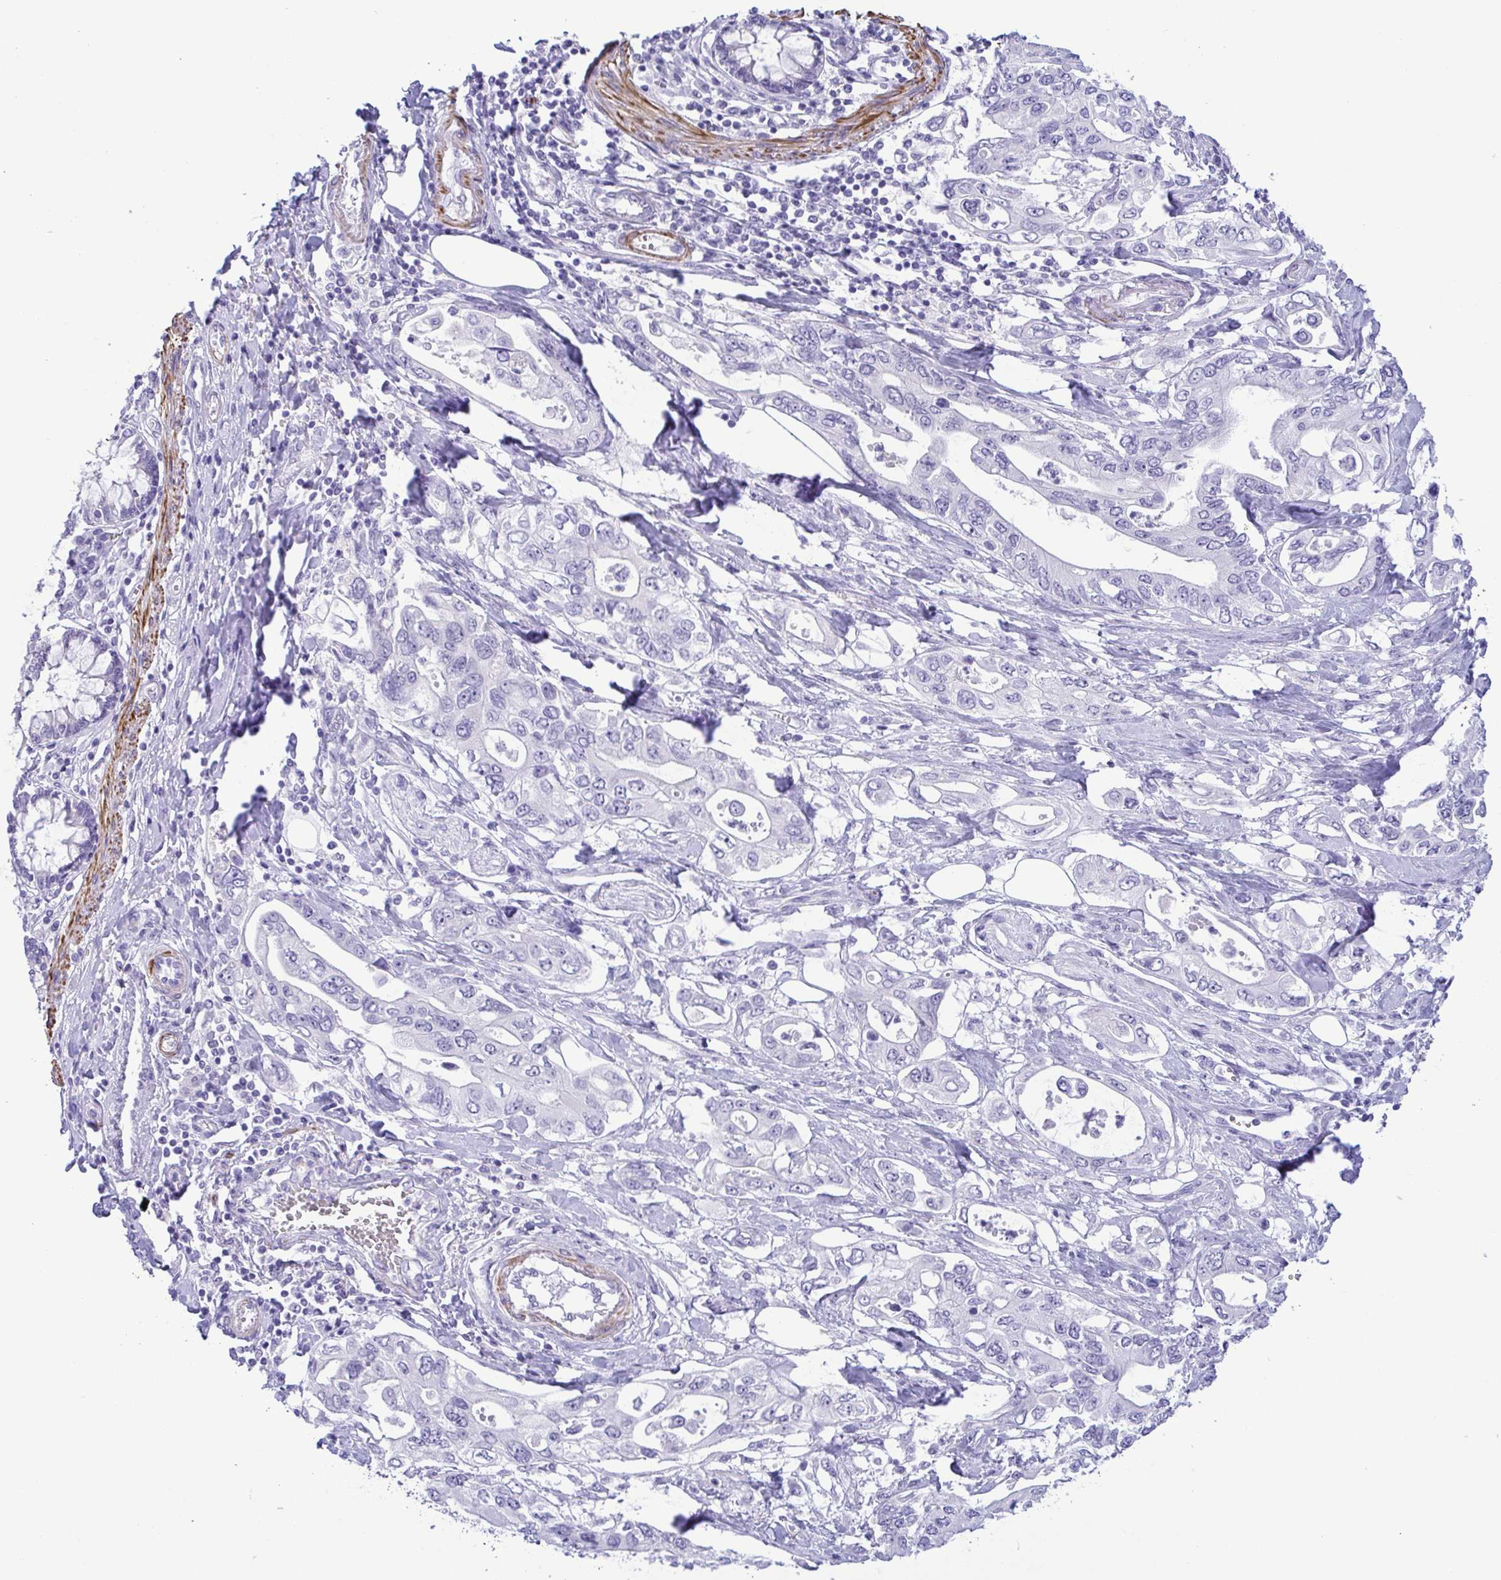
{"staining": {"intensity": "negative", "quantity": "none", "location": "none"}, "tissue": "pancreatic cancer", "cell_type": "Tumor cells", "image_type": "cancer", "snomed": [{"axis": "morphology", "description": "Adenocarcinoma, NOS"}, {"axis": "topography", "description": "Pancreas"}], "caption": "A micrograph of human adenocarcinoma (pancreatic) is negative for staining in tumor cells.", "gene": "MYL7", "patient": {"sex": "female", "age": 63}}